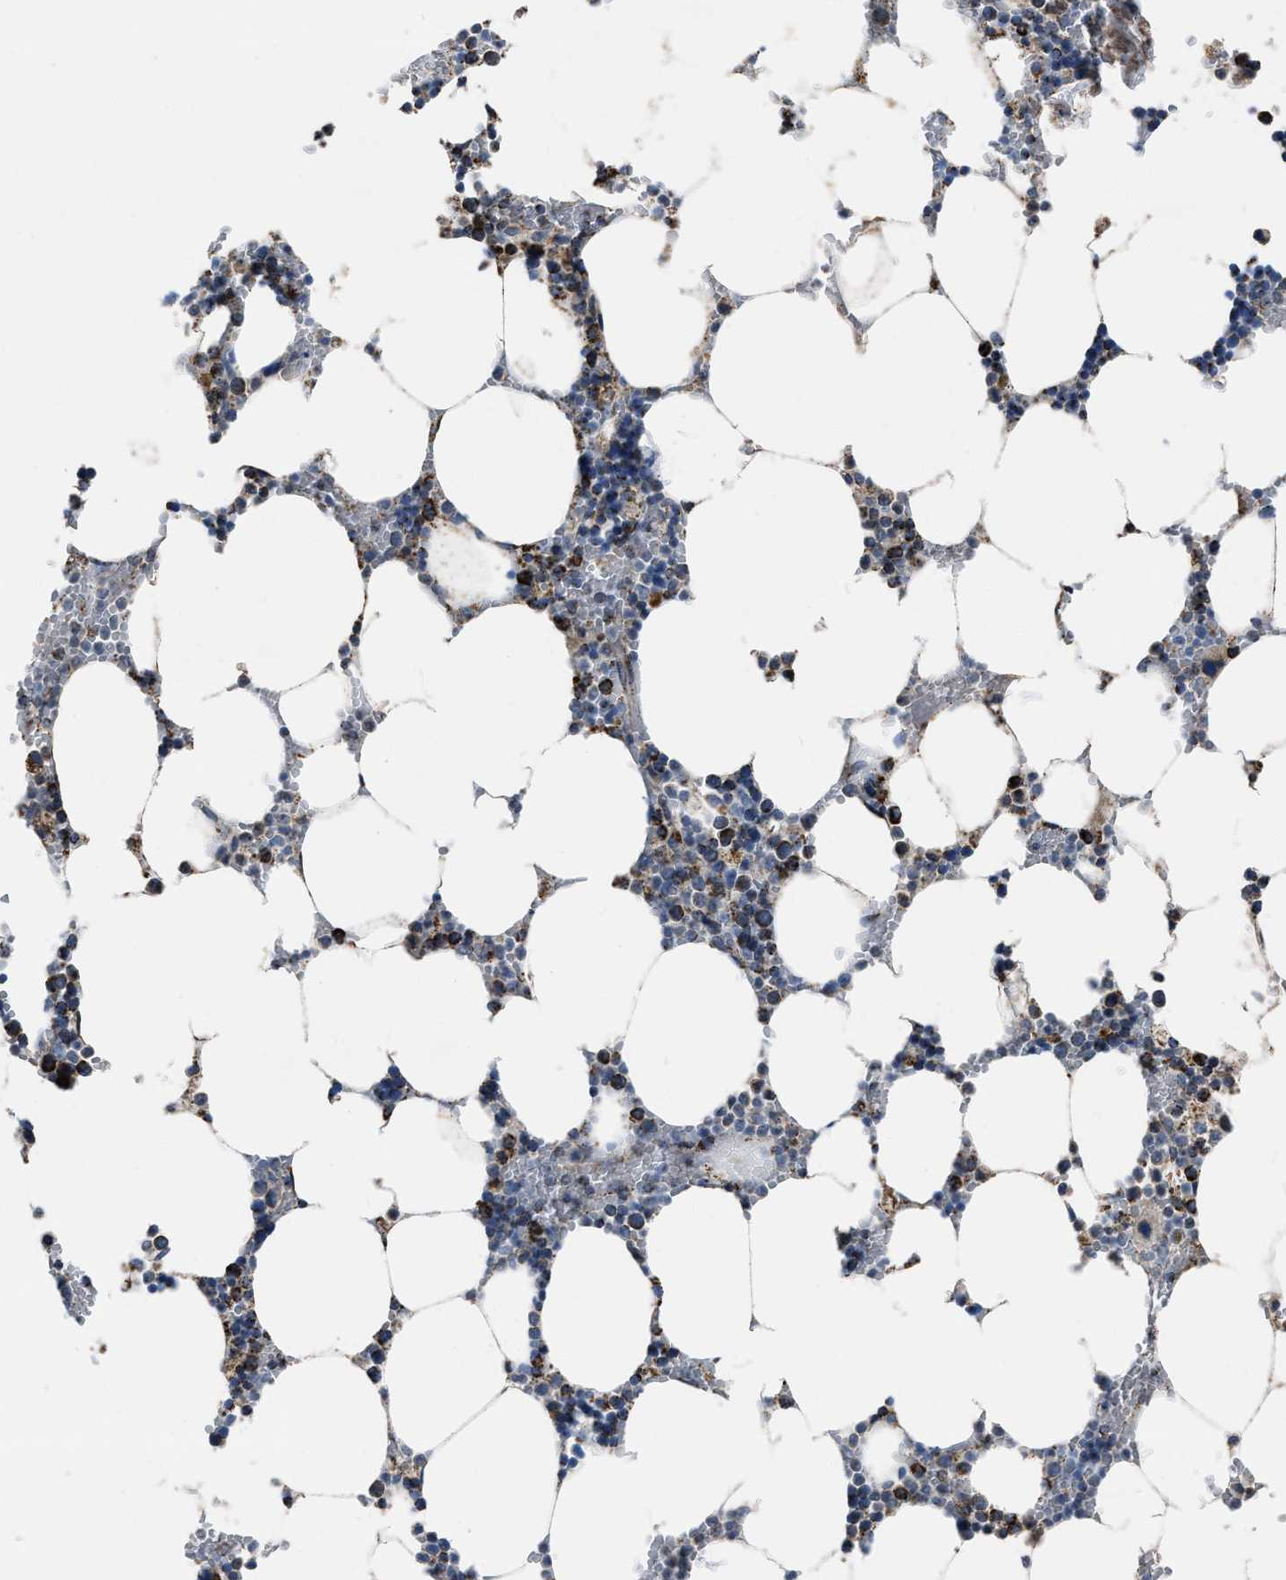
{"staining": {"intensity": "strong", "quantity": "25%-75%", "location": "cytoplasmic/membranous"}, "tissue": "bone marrow", "cell_type": "Hematopoietic cells", "image_type": "normal", "snomed": [{"axis": "morphology", "description": "Normal tissue, NOS"}, {"axis": "topography", "description": "Bone marrow"}], "caption": "The image demonstrates immunohistochemical staining of unremarkable bone marrow. There is strong cytoplasmic/membranous staining is seen in approximately 25%-75% of hematopoietic cells.", "gene": "NSD3", "patient": {"sex": "male", "age": 70}}